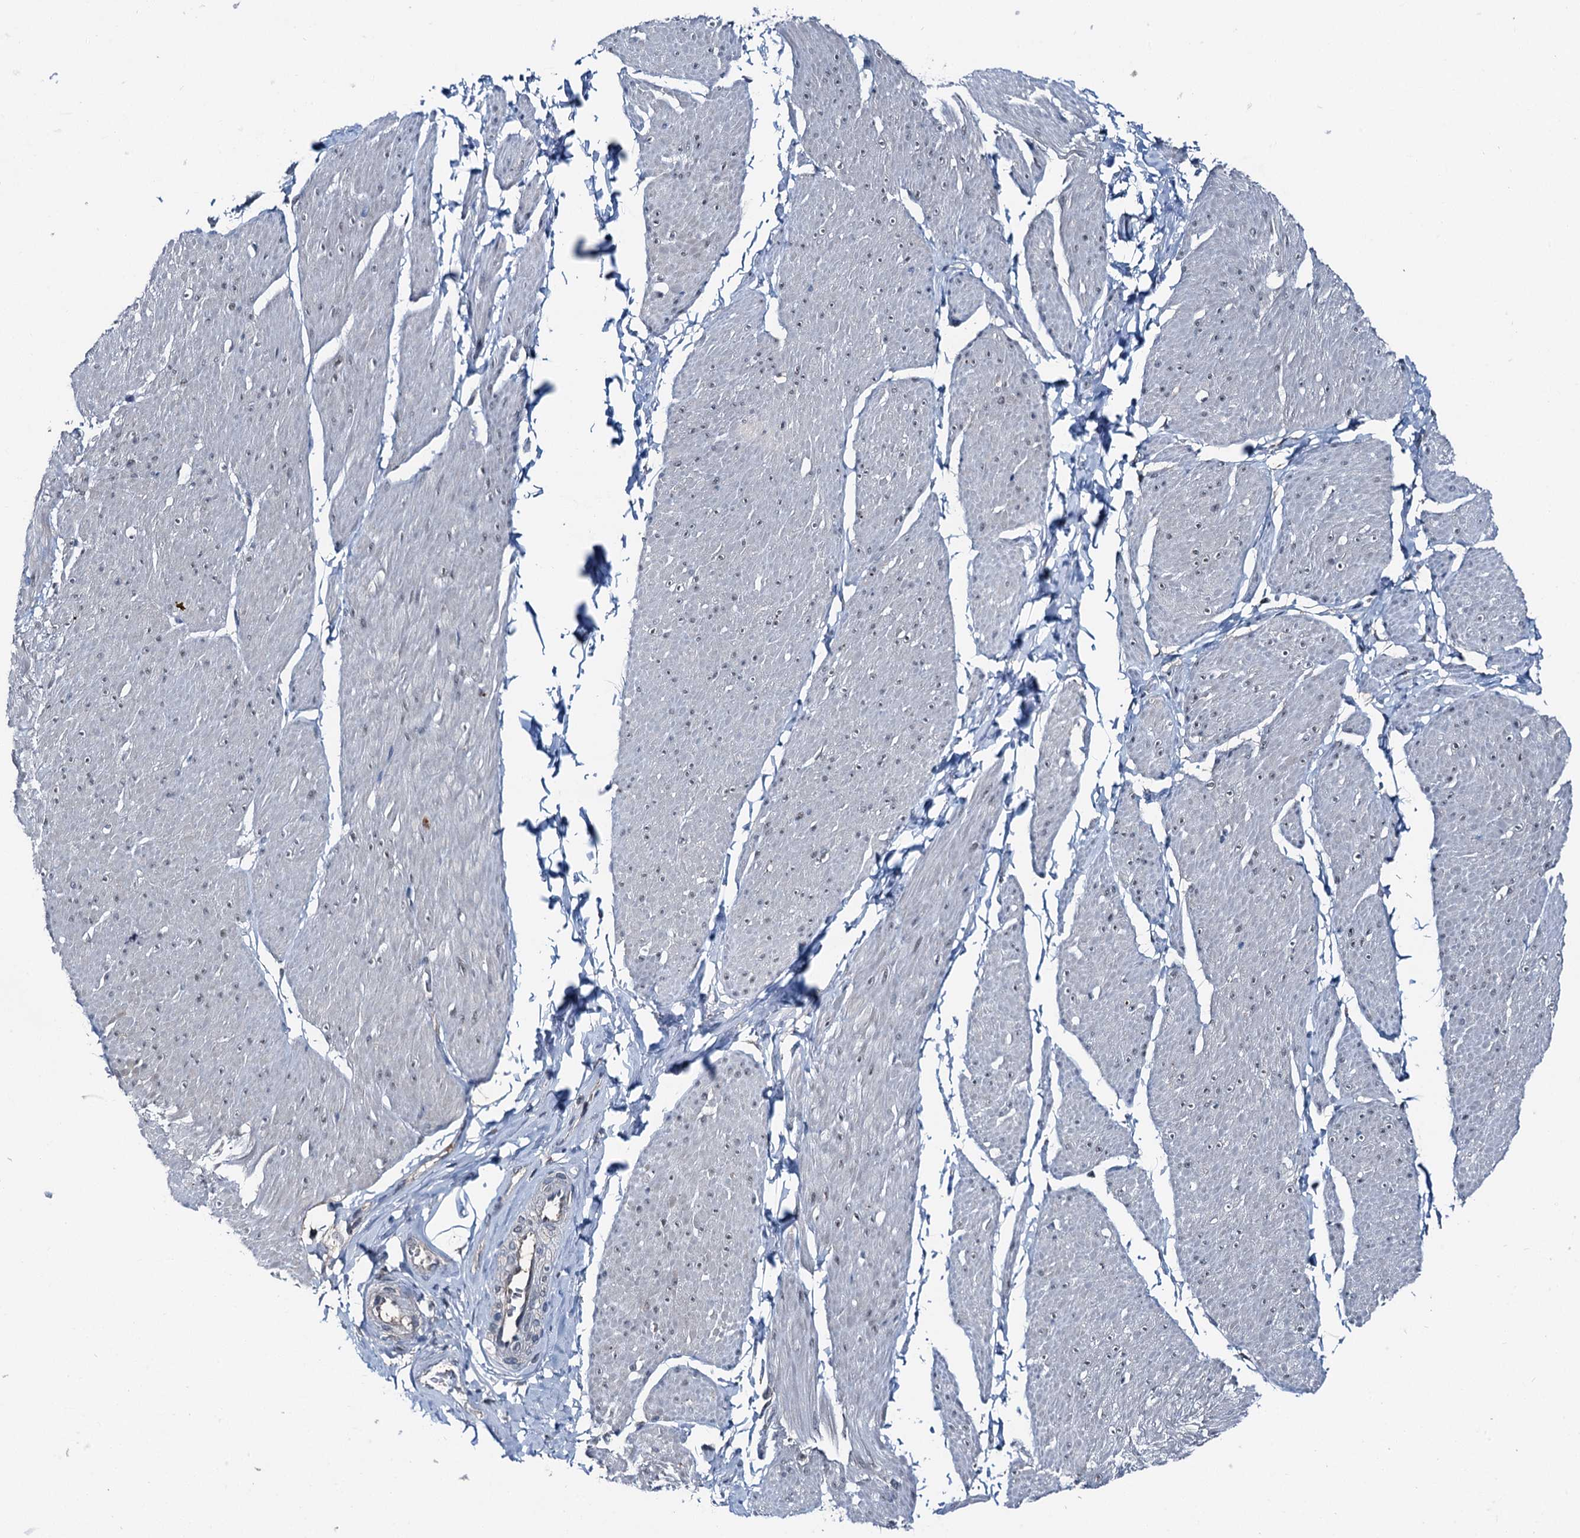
{"staining": {"intensity": "weak", "quantity": "25%-75%", "location": "nuclear"}, "tissue": "smooth muscle", "cell_type": "Smooth muscle cells", "image_type": "normal", "snomed": [{"axis": "morphology", "description": "Urothelial carcinoma, High grade"}, {"axis": "topography", "description": "Urinary bladder"}], "caption": "A histopathology image showing weak nuclear staining in approximately 25%-75% of smooth muscle cells in benign smooth muscle, as visualized by brown immunohistochemical staining.", "gene": "PSMD13", "patient": {"sex": "male", "age": 46}}